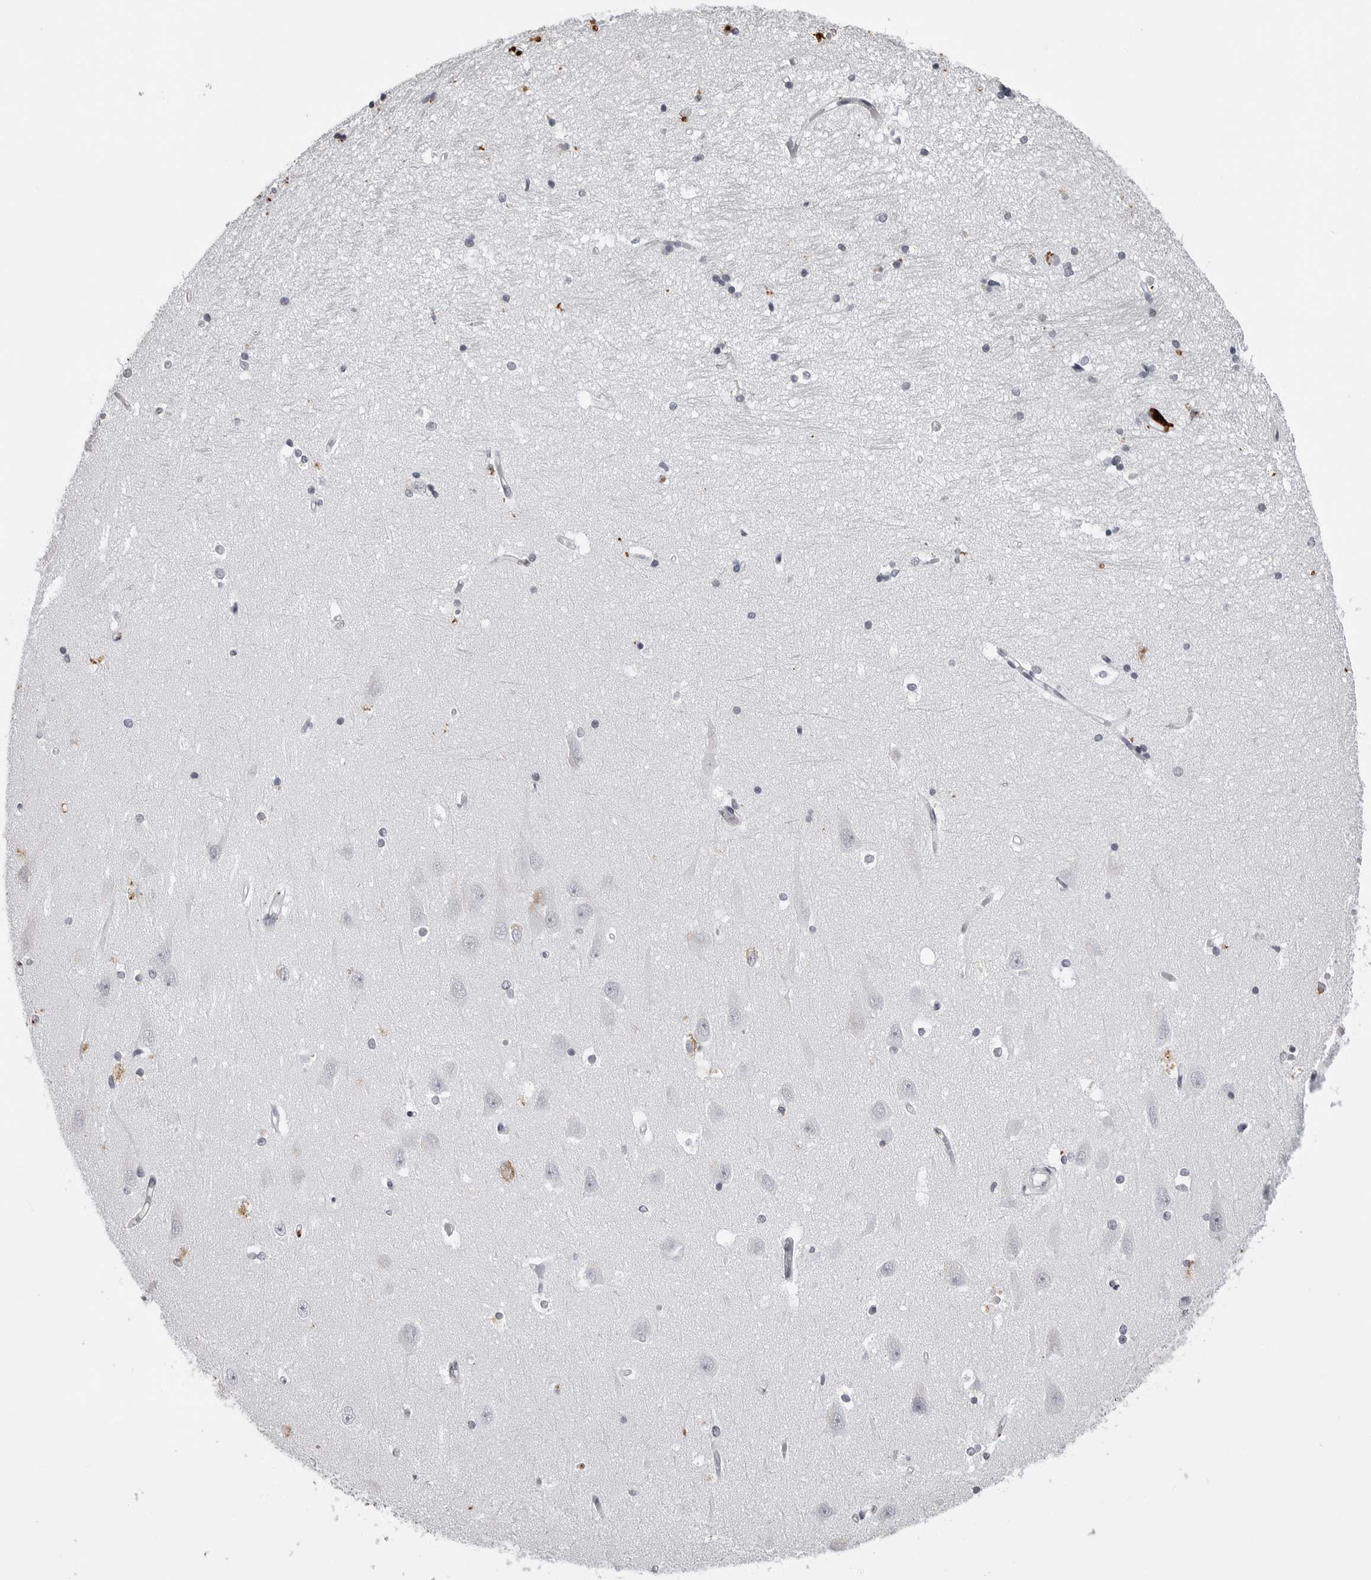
{"staining": {"intensity": "negative", "quantity": "none", "location": "none"}, "tissue": "hippocampus", "cell_type": "Glial cells", "image_type": "normal", "snomed": [{"axis": "morphology", "description": "Normal tissue, NOS"}, {"axis": "topography", "description": "Hippocampus"}], "caption": "IHC histopathology image of normal human hippocampus stained for a protein (brown), which demonstrates no expression in glial cells.", "gene": "CXCR5", "patient": {"sex": "male", "age": 45}}